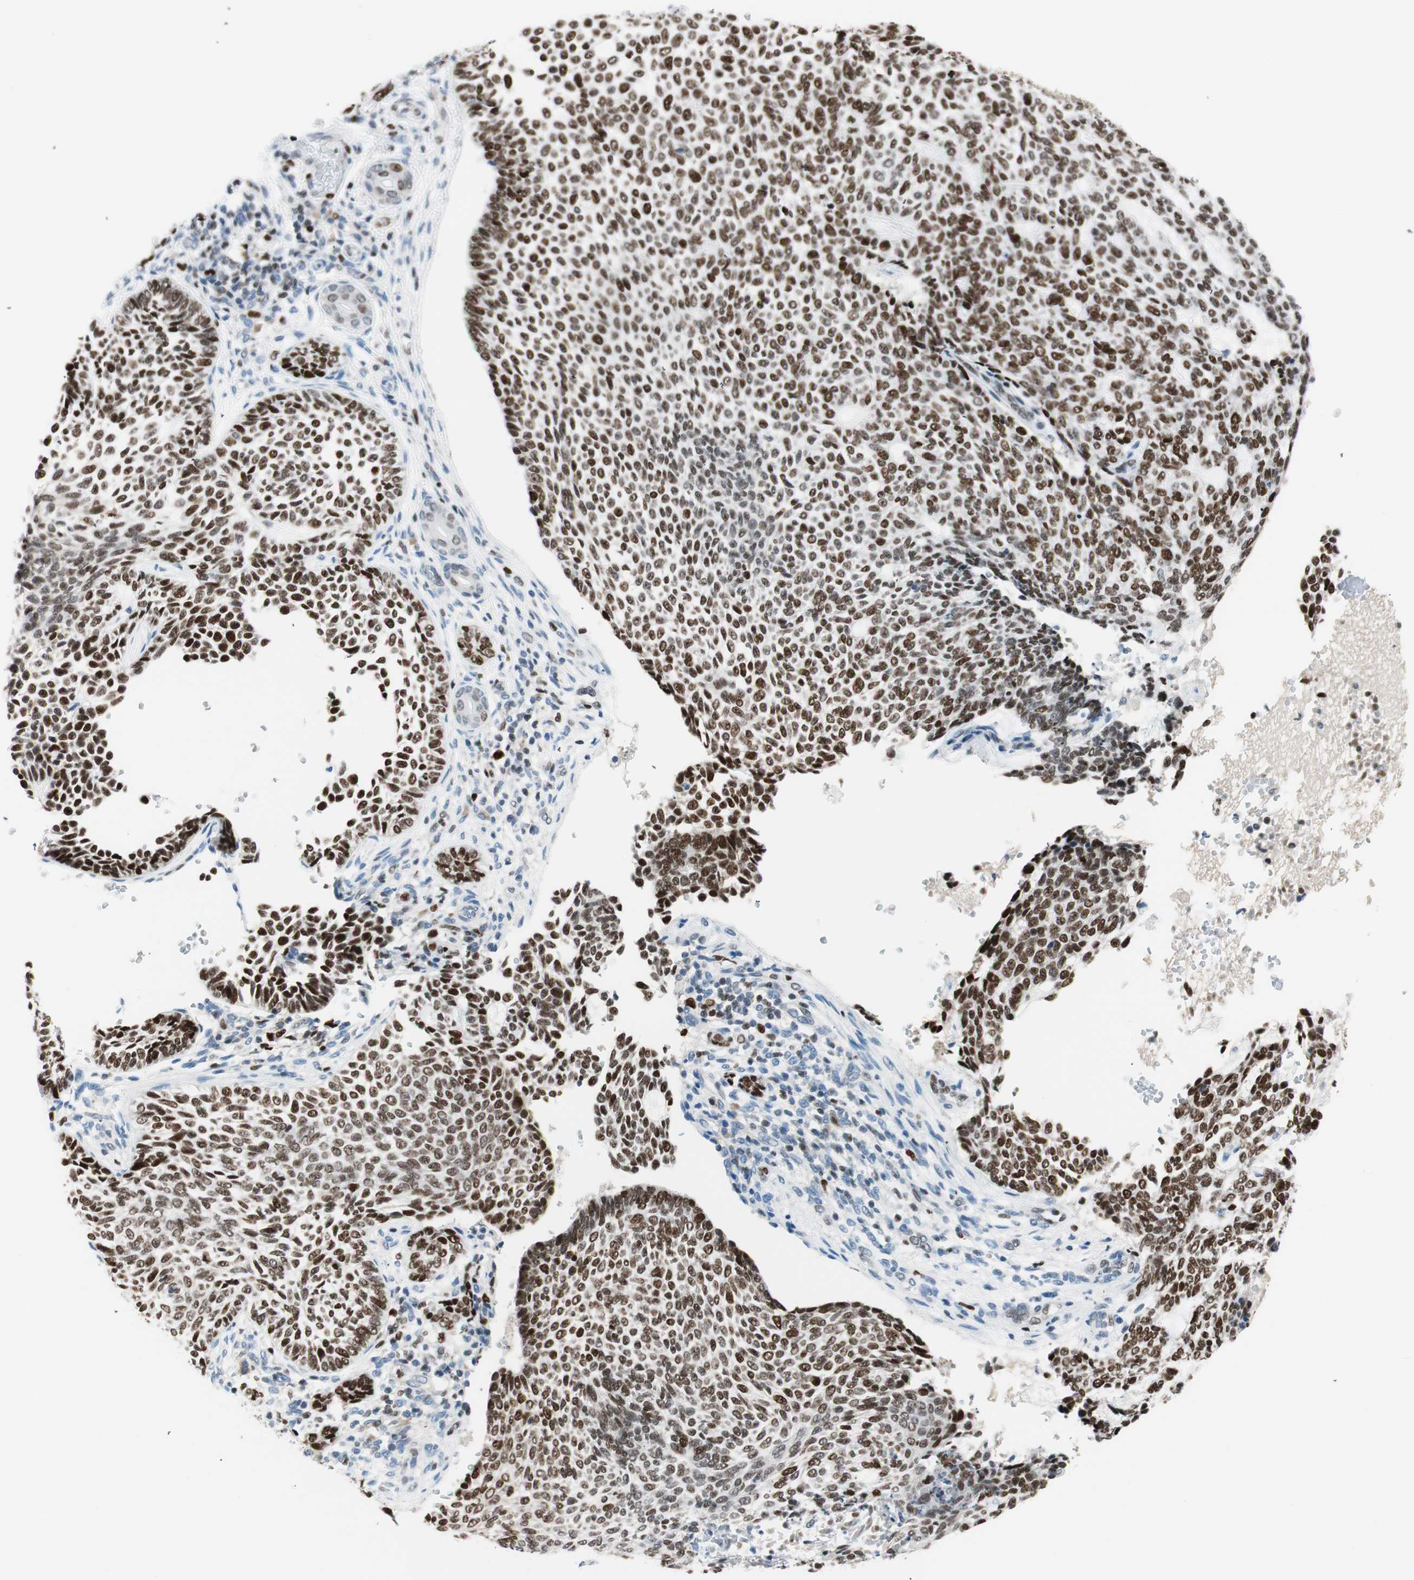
{"staining": {"intensity": "strong", "quantity": ">75%", "location": "nuclear"}, "tissue": "skin cancer", "cell_type": "Tumor cells", "image_type": "cancer", "snomed": [{"axis": "morphology", "description": "Basal cell carcinoma"}, {"axis": "topography", "description": "Skin"}], "caption": "DAB (3,3'-diaminobenzidine) immunohistochemical staining of skin cancer demonstrates strong nuclear protein expression in about >75% of tumor cells.", "gene": "EZH2", "patient": {"sex": "male", "age": 87}}